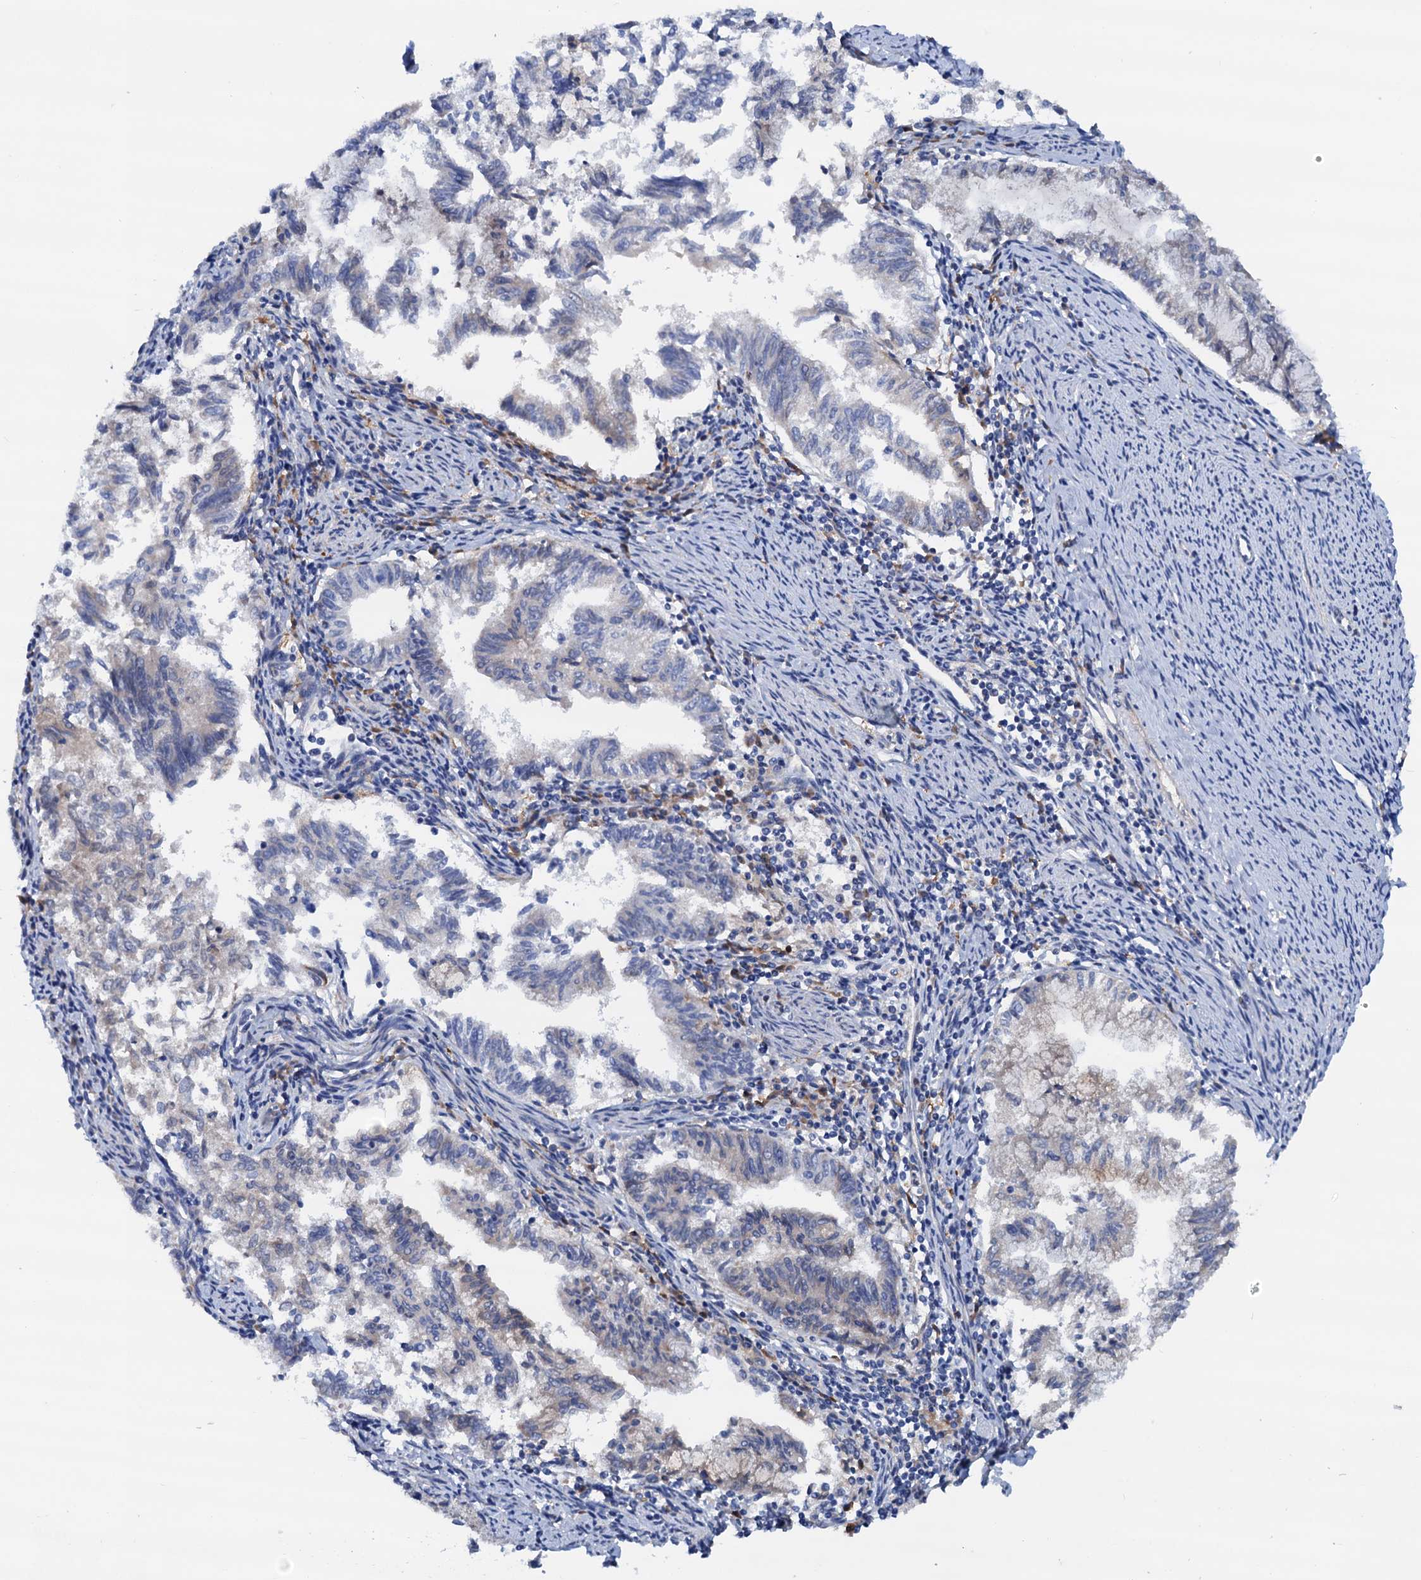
{"staining": {"intensity": "negative", "quantity": "none", "location": "none"}, "tissue": "endometrial cancer", "cell_type": "Tumor cells", "image_type": "cancer", "snomed": [{"axis": "morphology", "description": "Adenocarcinoma, NOS"}, {"axis": "topography", "description": "Endometrium"}], "caption": "Immunohistochemistry of endometrial cancer demonstrates no positivity in tumor cells.", "gene": "RASSF9", "patient": {"sex": "female", "age": 79}}